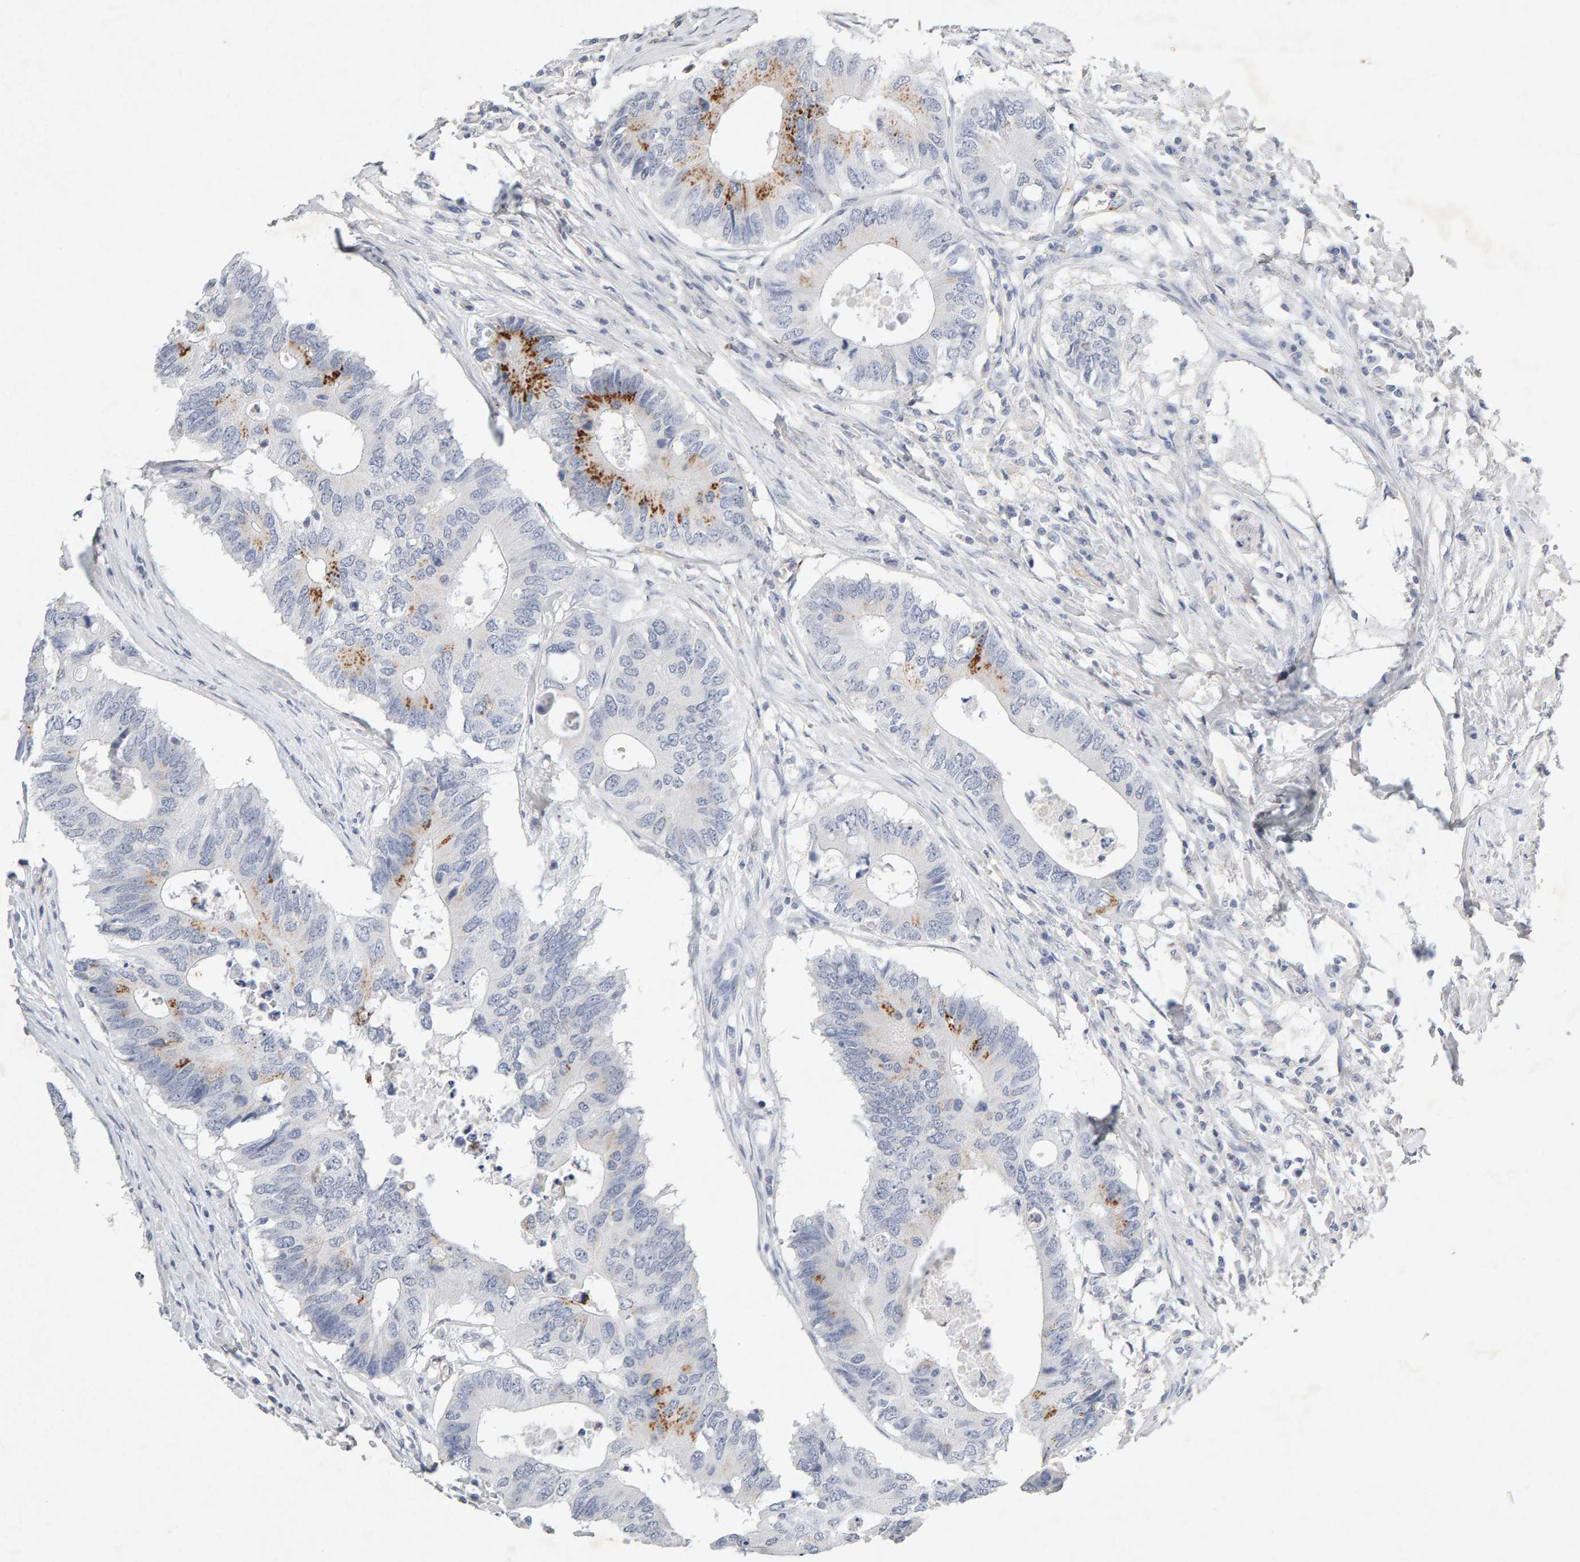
{"staining": {"intensity": "moderate", "quantity": "<25%", "location": "cytoplasmic/membranous"}, "tissue": "colorectal cancer", "cell_type": "Tumor cells", "image_type": "cancer", "snomed": [{"axis": "morphology", "description": "Adenocarcinoma, NOS"}, {"axis": "topography", "description": "Colon"}], "caption": "Human adenocarcinoma (colorectal) stained for a protein (brown) exhibits moderate cytoplasmic/membranous positive expression in approximately <25% of tumor cells.", "gene": "PTPRM", "patient": {"sex": "male", "age": 71}}